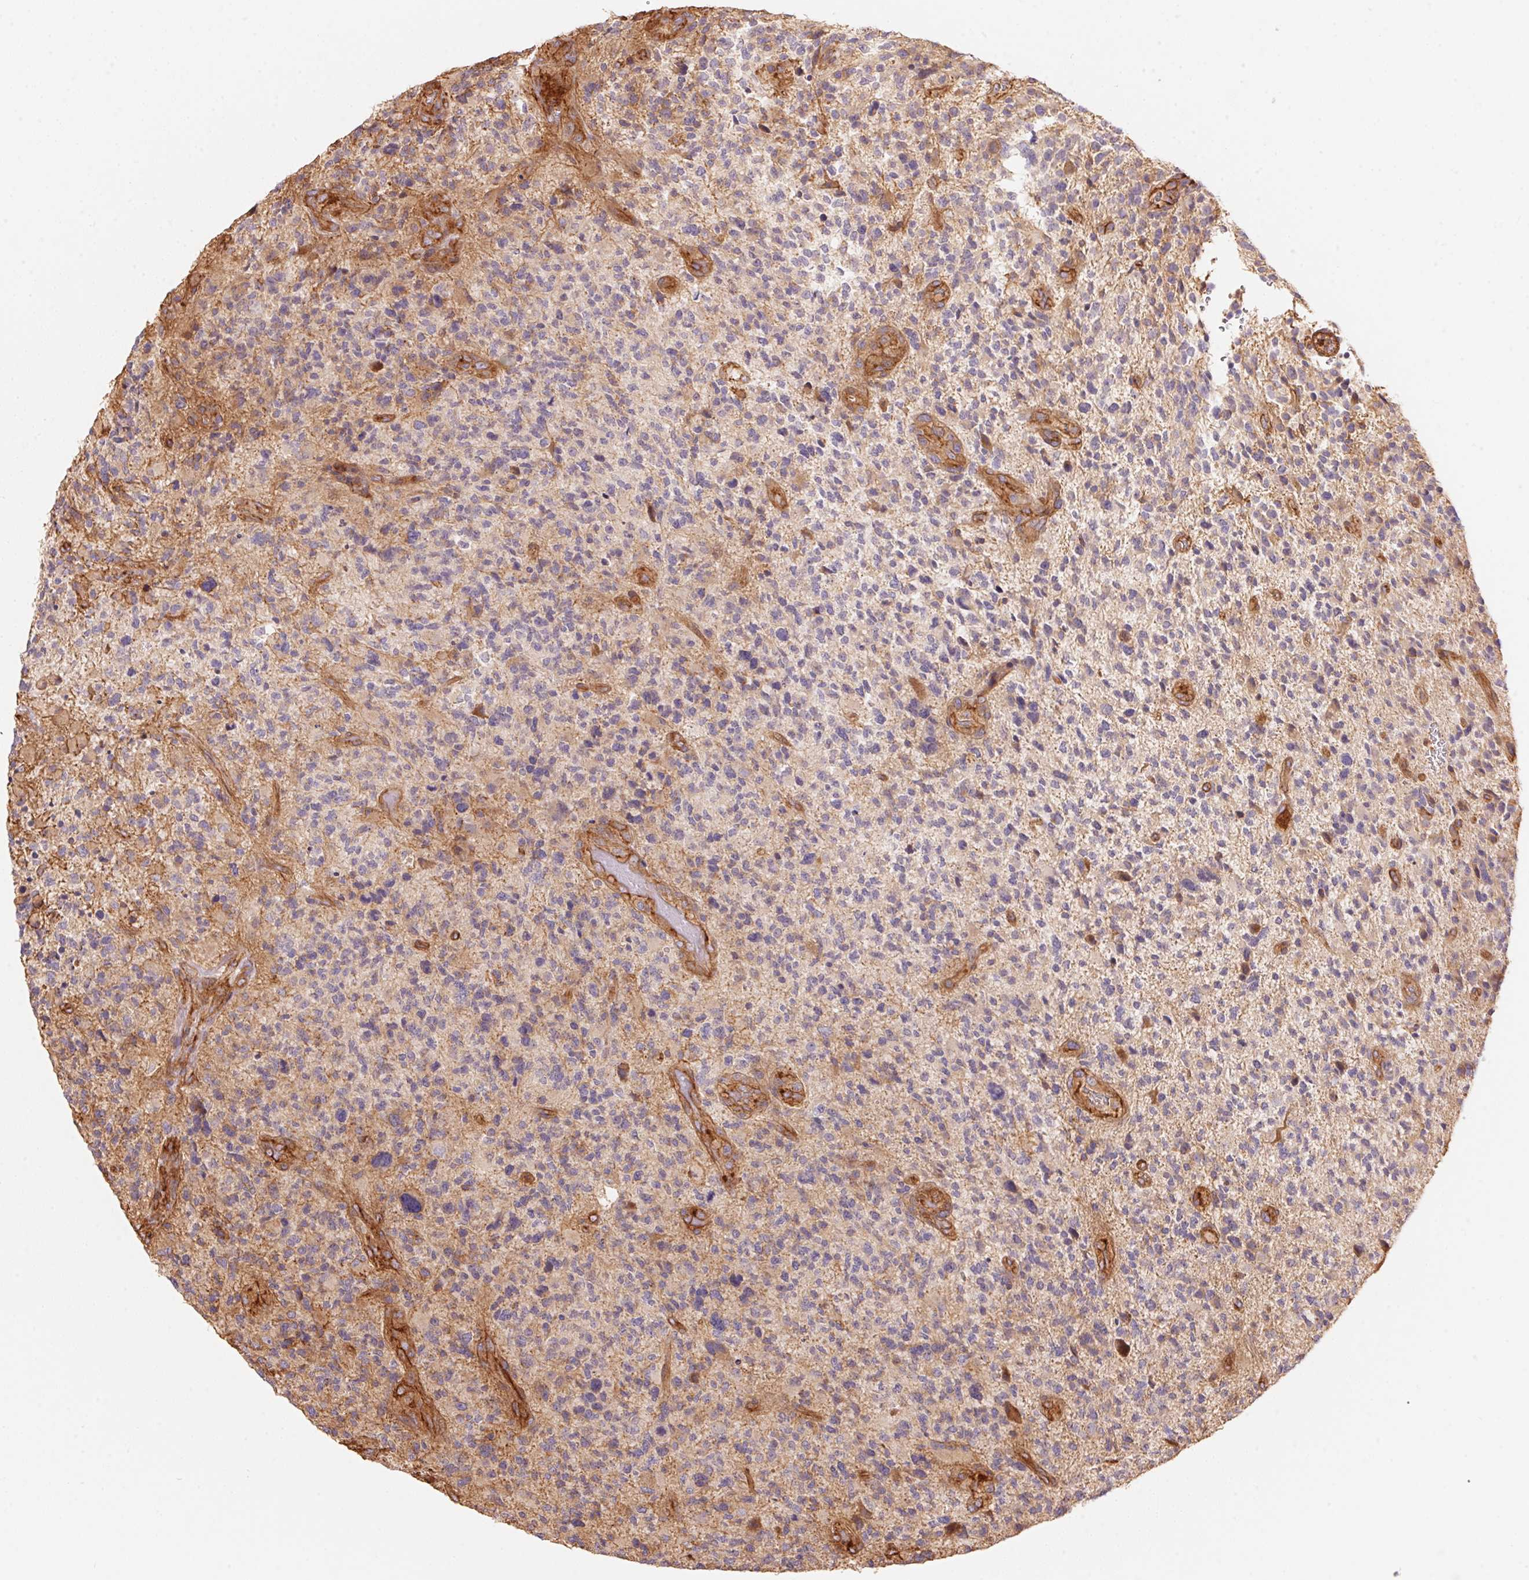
{"staining": {"intensity": "weak", "quantity": "<25%", "location": "cytoplasmic/membranous"}, "tissue": "glioma", "cell_type": "Tumor cells", "image_type": "cancer", "snomed": [{"axis": "morphology", "description": "Glioma, malignant, High grade"}, {"axis": "topography", "description": "Brain"}], "caption": "DAB immunohistochemical staining of malignant glioma (high-grade) reveals no significant staining in tumor cells.", "gene": "FRAS1", "patient": {"sex": "female", "age": 71}}